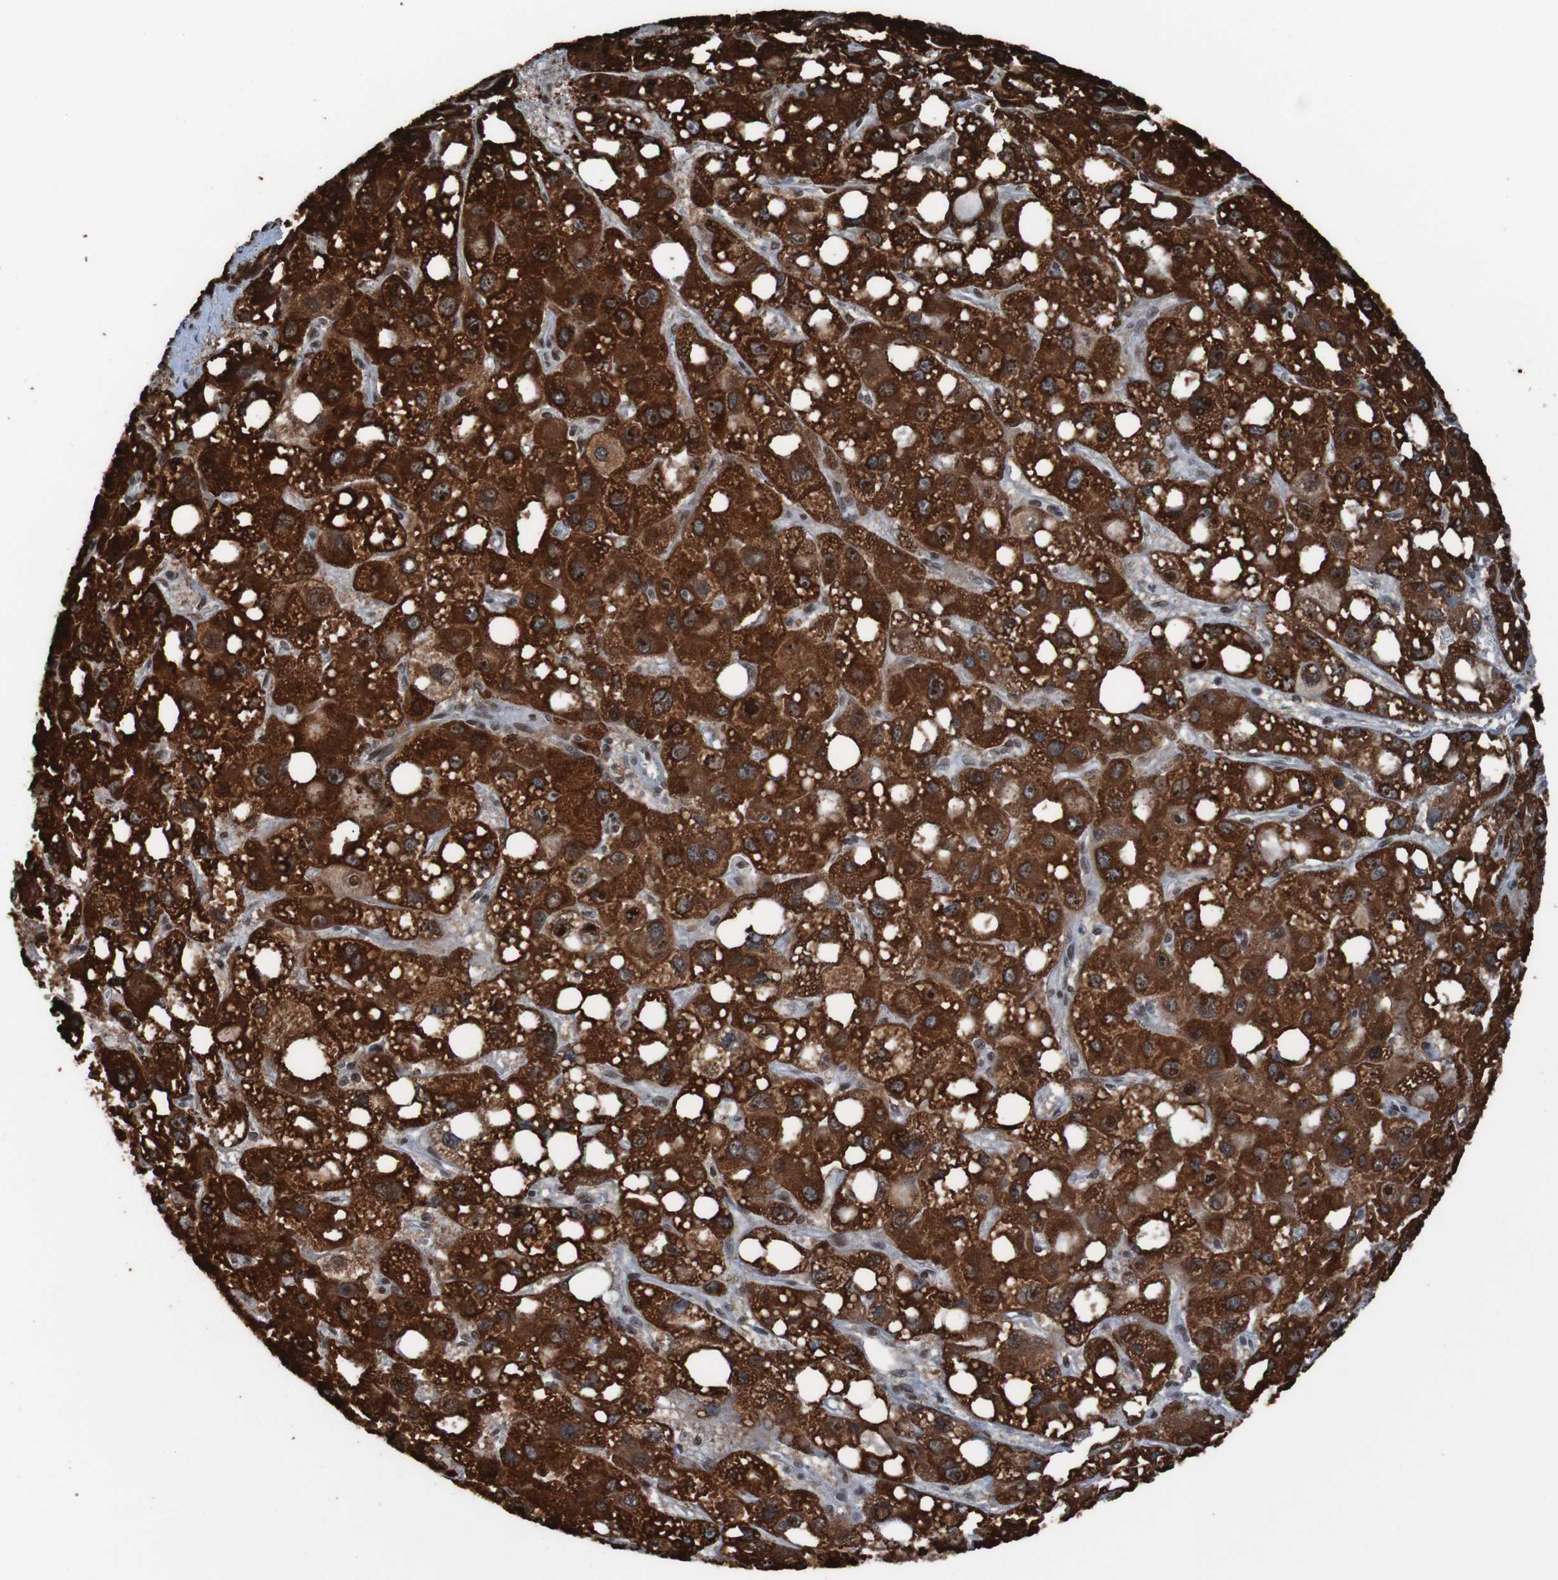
{"staining": {"intensity": "strong", "quantity": ">75%", "location": "cytoplasmic/membranous,nuclear"}, "tissue": "liver cancer", "cell_type": "Tumor cells", "image_type": "cancer", "snomed": [{"axis": "morphology", "description": "Carcinoma, Hepatocellular, NOS"}, {"axis": "topography", "description": "Liver"}], "caption": "IHC (DAB) staining of human hepatocellular carcinoma (liver) shows strong cytoplasmic/membranous and nuclear protein staining in approximately >75% of tumor cells. Using DAB (brown) and hematoxylin (blue) stains, captured at high magnification using brightfield microscopy.", "gene": "PHF2", "patient": {"sex": "male", "age": 55}}